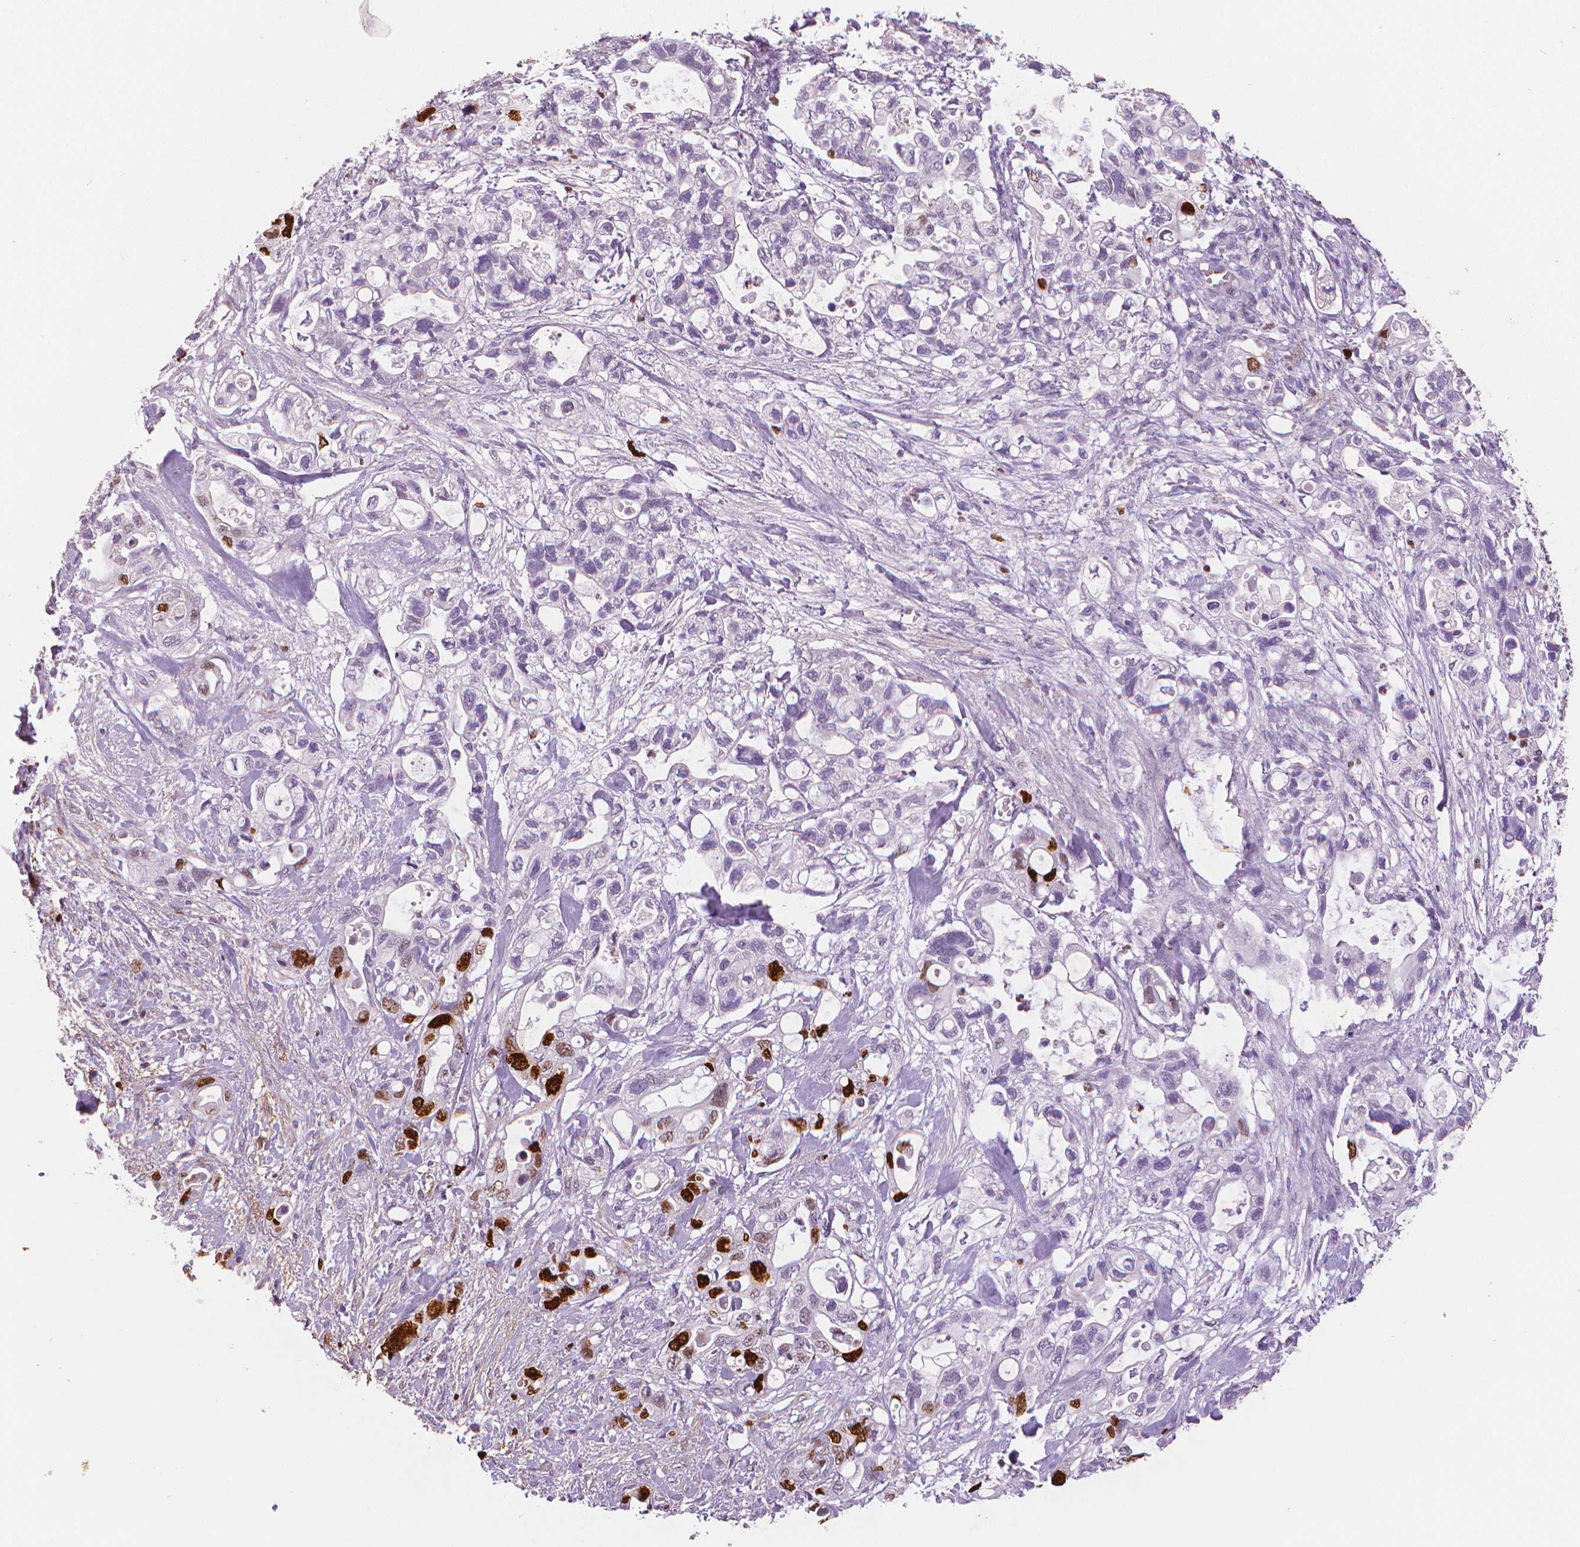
{"staining": {"intensity": "strong", "quantity": "<25%", "location": "nuclear"}, "tissue": "pancreatic cancer", "cell_type": "Tumor cells", "image_type": "cancer", "snomed": [{"axis": "morphology", "description": "Adenocarcinoma, NOS"}, {"axis": "topography", "description": "Pancreas"}], "caption": "Strong nuclear protein expression is appreciated in about <25% of tumor cells in pancreatic cancer.", "gene": "MKI67", "patient": {"sex": "female", "age": 72}}